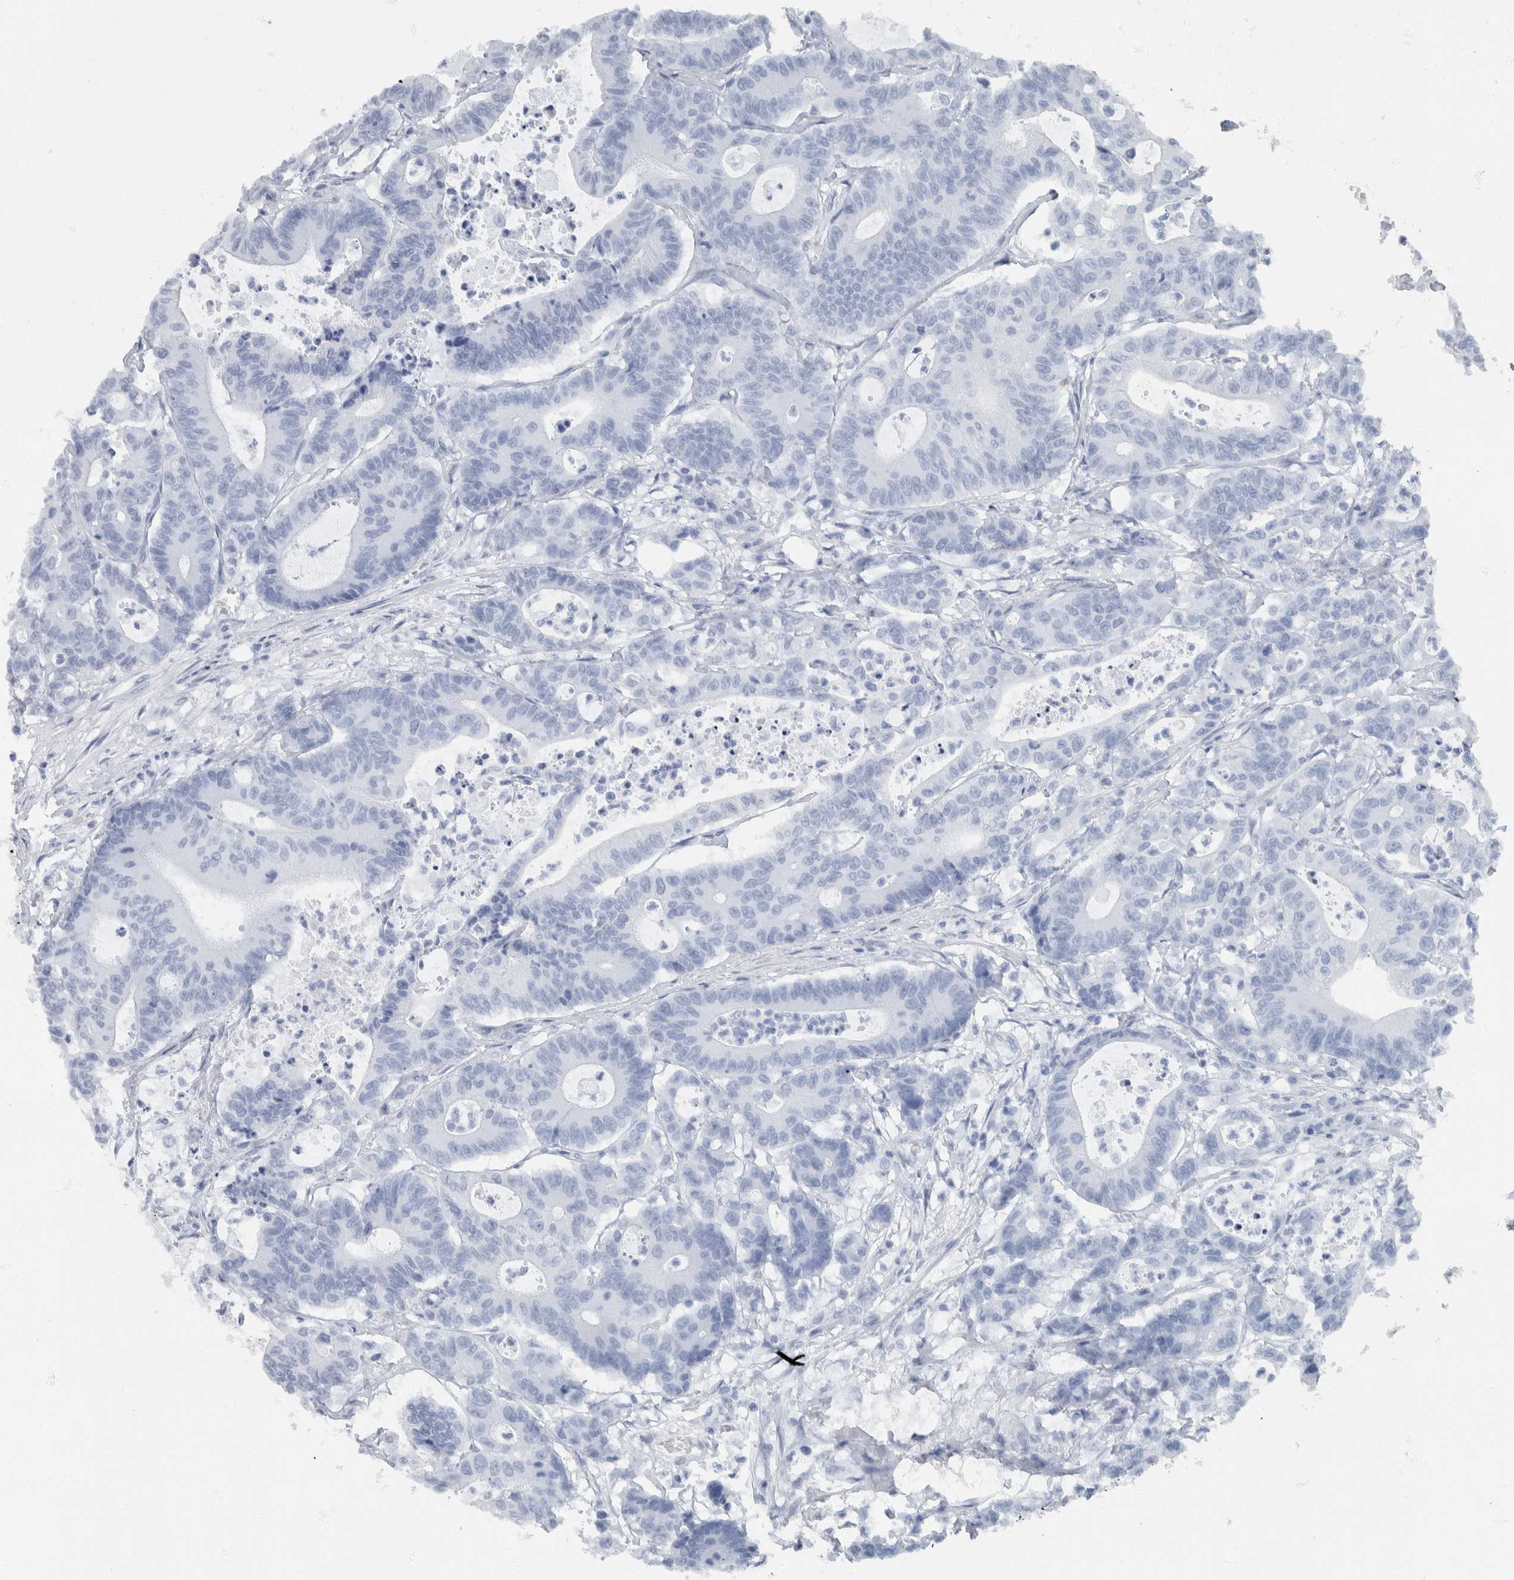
{"staining": {"intensity": "negative", "quantity": "none", "location": "none"}, "tissue": "colorectal cancer", "cell_type": "Tumor cells", "image_type": "cancer", "snomed": [{"axis": "morphology", "description": "Adenocarcinoma, NOS"}, {"axis": "topography", "description": "Colon"}], "caption": "Immunohistochemical staining of human colorectal adenocarcinoma exhibits no significant staining in tumor cells. (Stains: DAB (3,3'-diaminobenzidine) immunohistochemistry with hematoxylin counter stain, Microscopy: brightfield microscopy at high magnification).", "gene": "NEFM", "patient": {"sex": "female", "age": 84}}